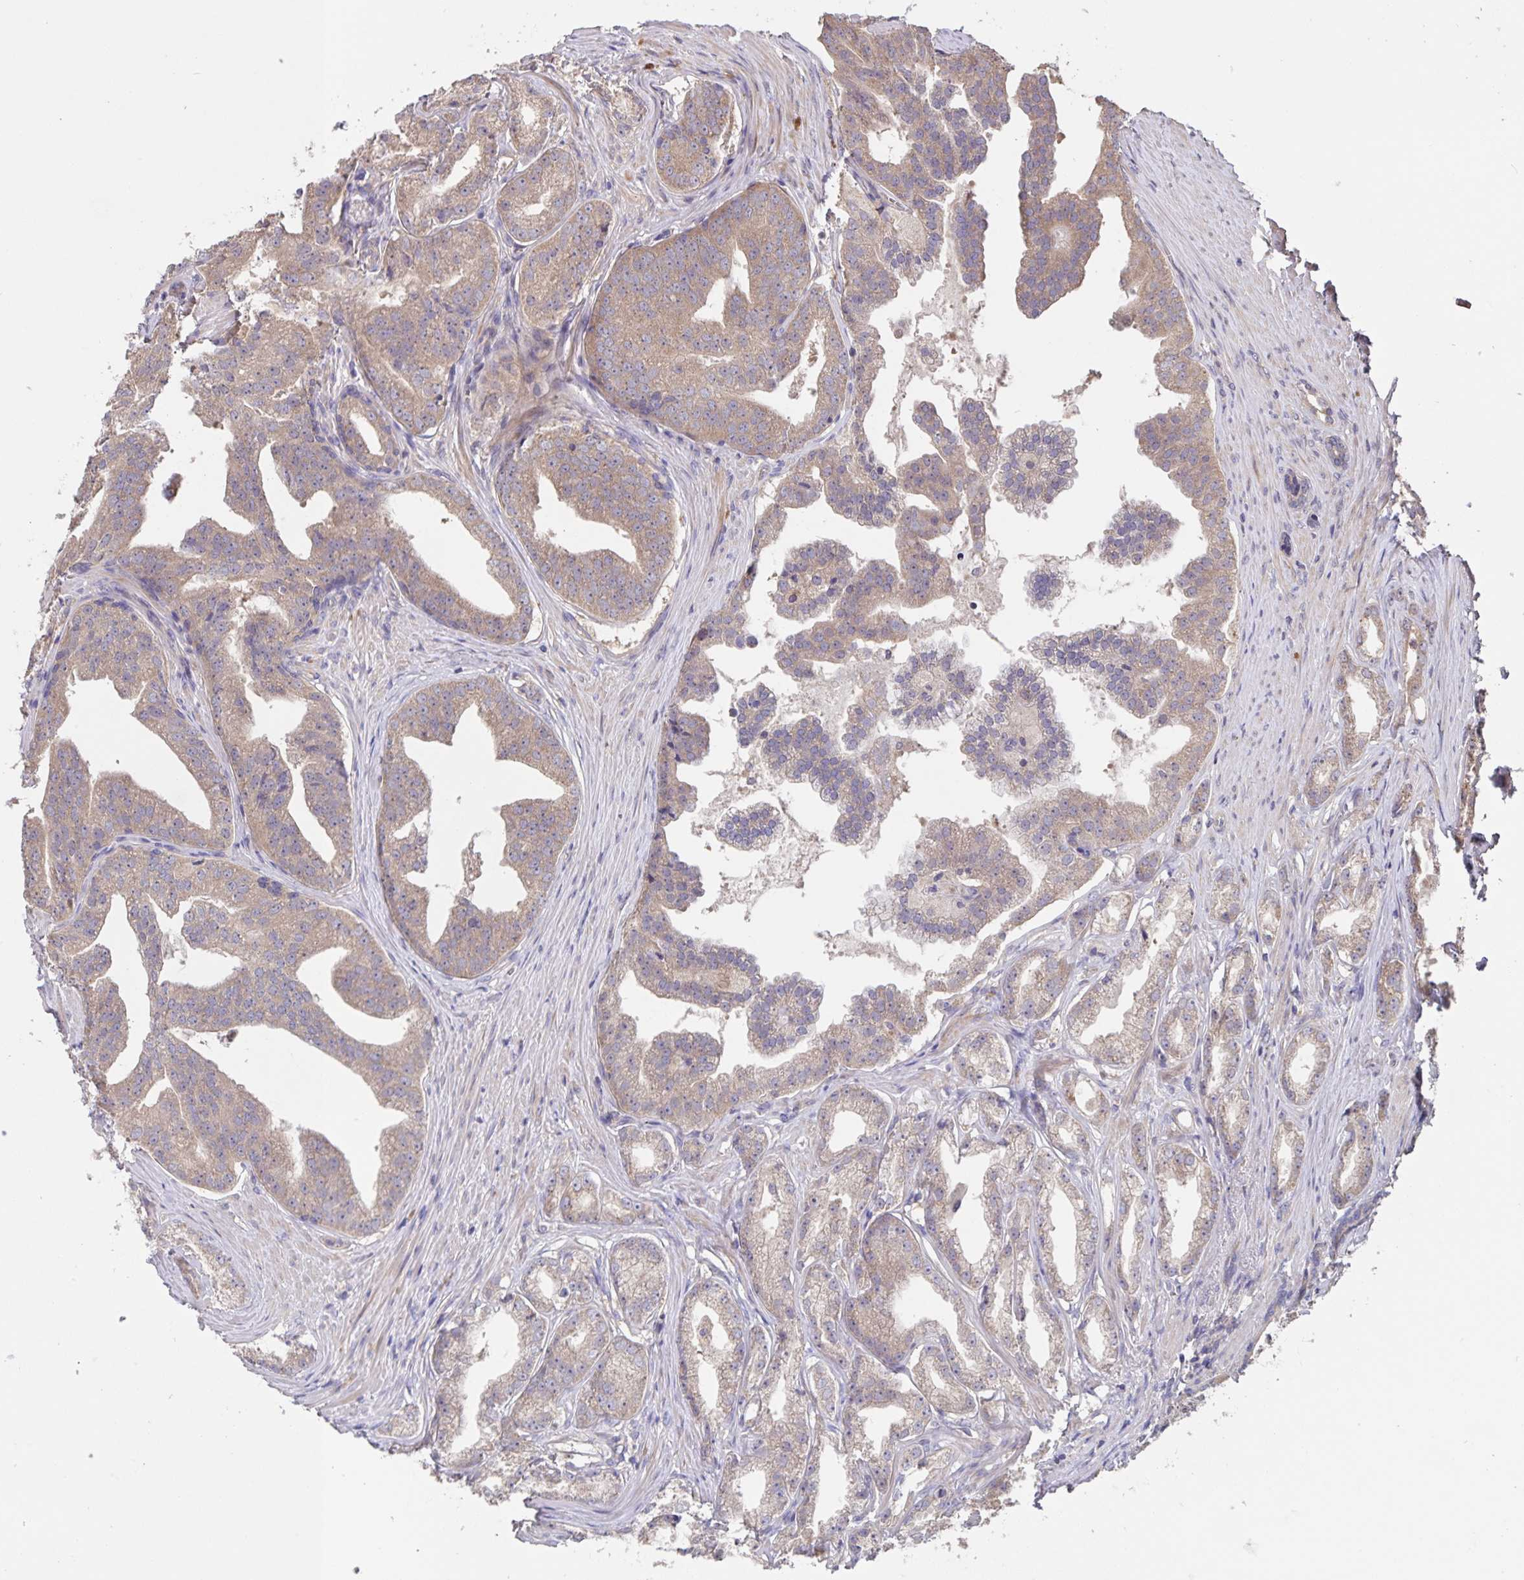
{"staining": {"intensity": "moderate", "quantity": ">75%", "location": "cytoplasmic/membranous"}, "tissue": "prostate cancer", "cell_type": "Tumor cells", "image_type": "cancer", "snomed": [{"axis": "morphology", "description": "Adenocarcinoma, Low grade"}, {"axis": "topography", "description": "Prostate"}], "caption": "An IHC photomicrograph of tumor tissue is shown. Protein staining in brown labels moderate cytoplasmic/membranous positivity in prostate cancer (low-grade adenocarcinoma) within tumor cells.", "gene": "FBXL16", "patient": {"sex": "male", "age": 65}}